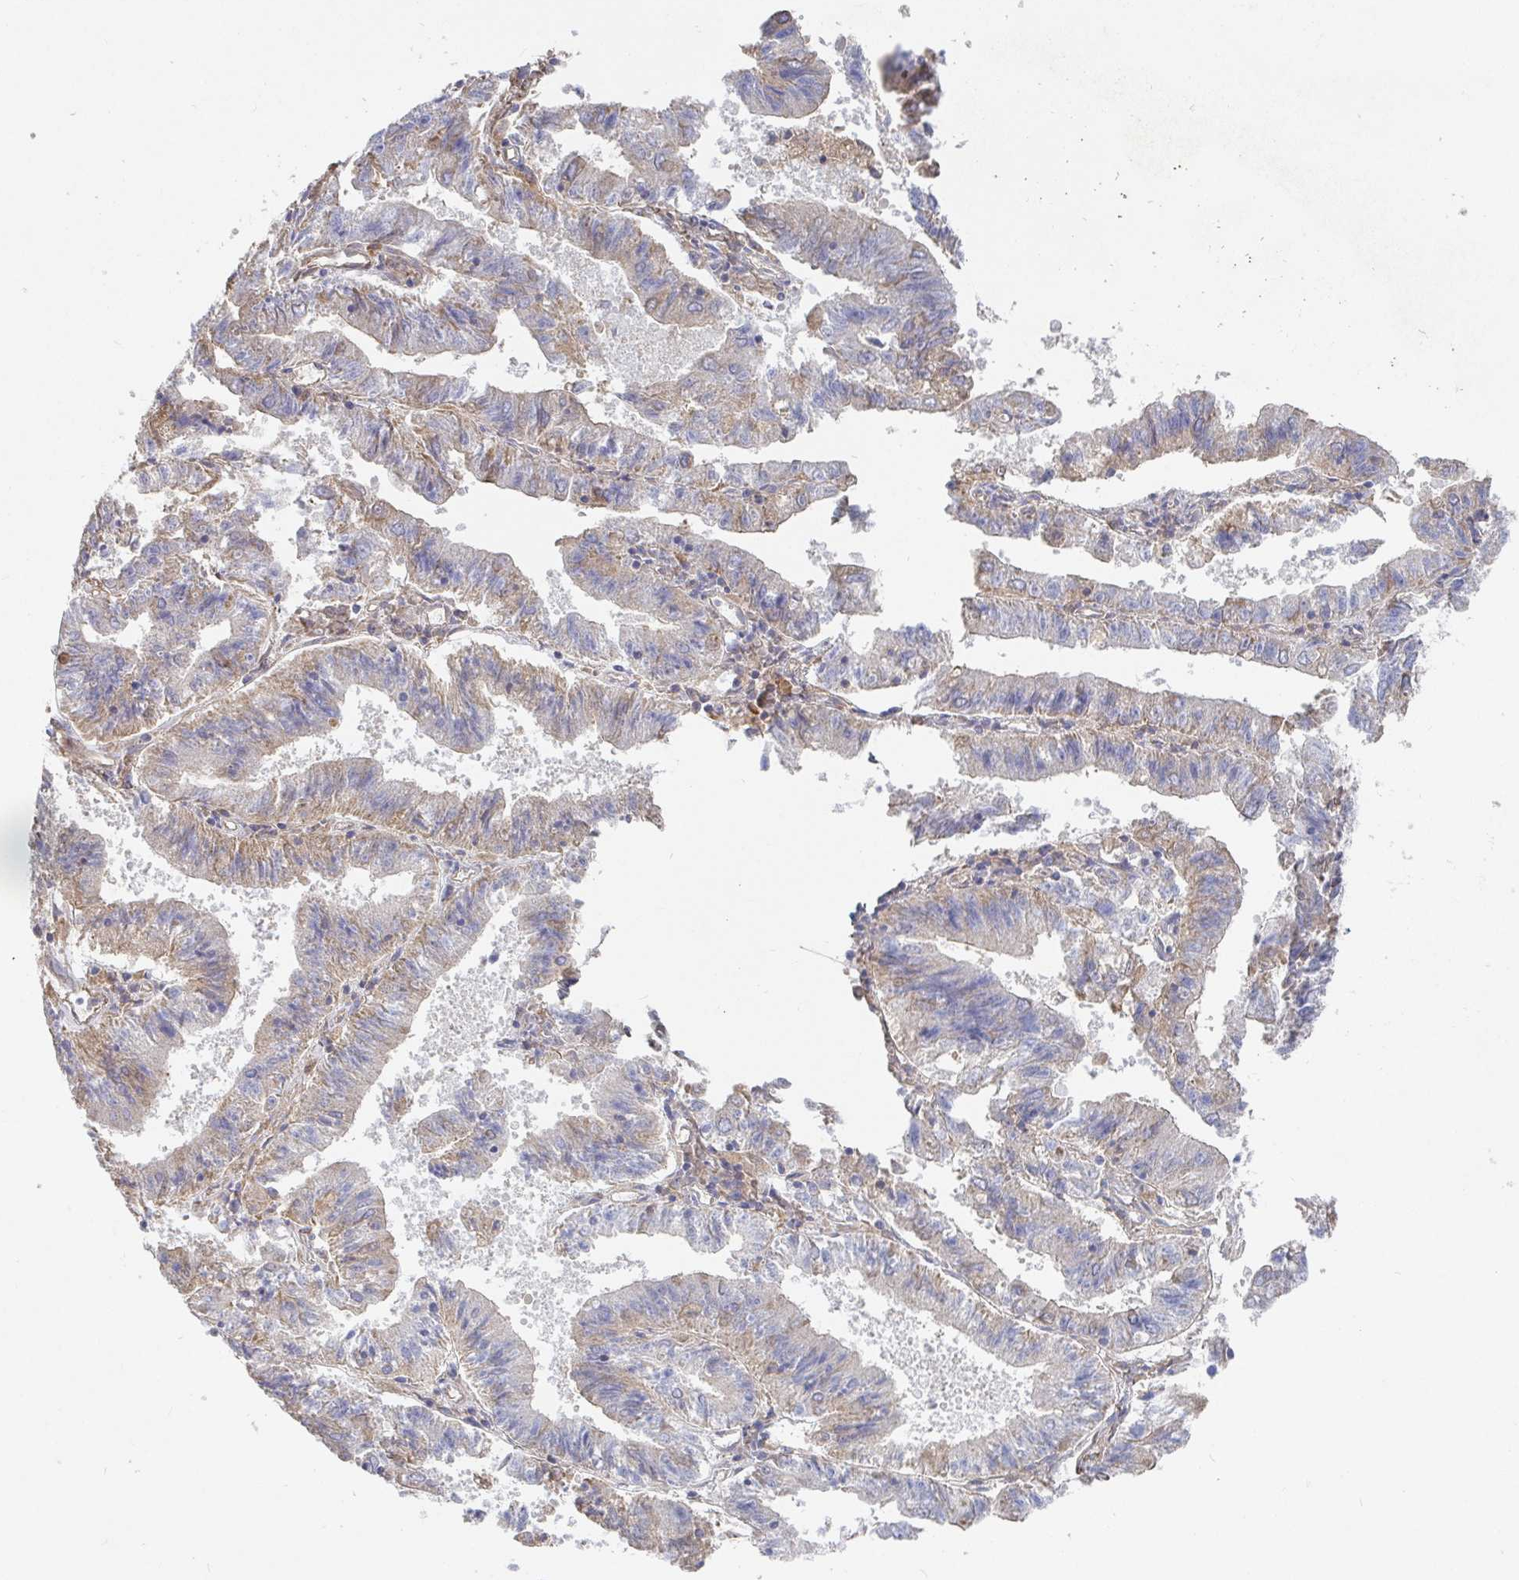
{"staining": {"intensity": "weak", "quantity": "<25%", "location": "cytoplasmic/membranous"}, "tissue": "endometrial cancer", "cell_type": "Tumor cells", "image_type": "cancer", "snomed": [{"axis": "morphology", "description": "Adenocarcinoma, NOS"}, {"axis": "topography", "description": "Endometrium"}], "caption": "Tumor cells show no significant positivity in adenocarcinoma (endometrial).", "gene": "IRAK2", "patient": {"sex": "female", "age": 82}}